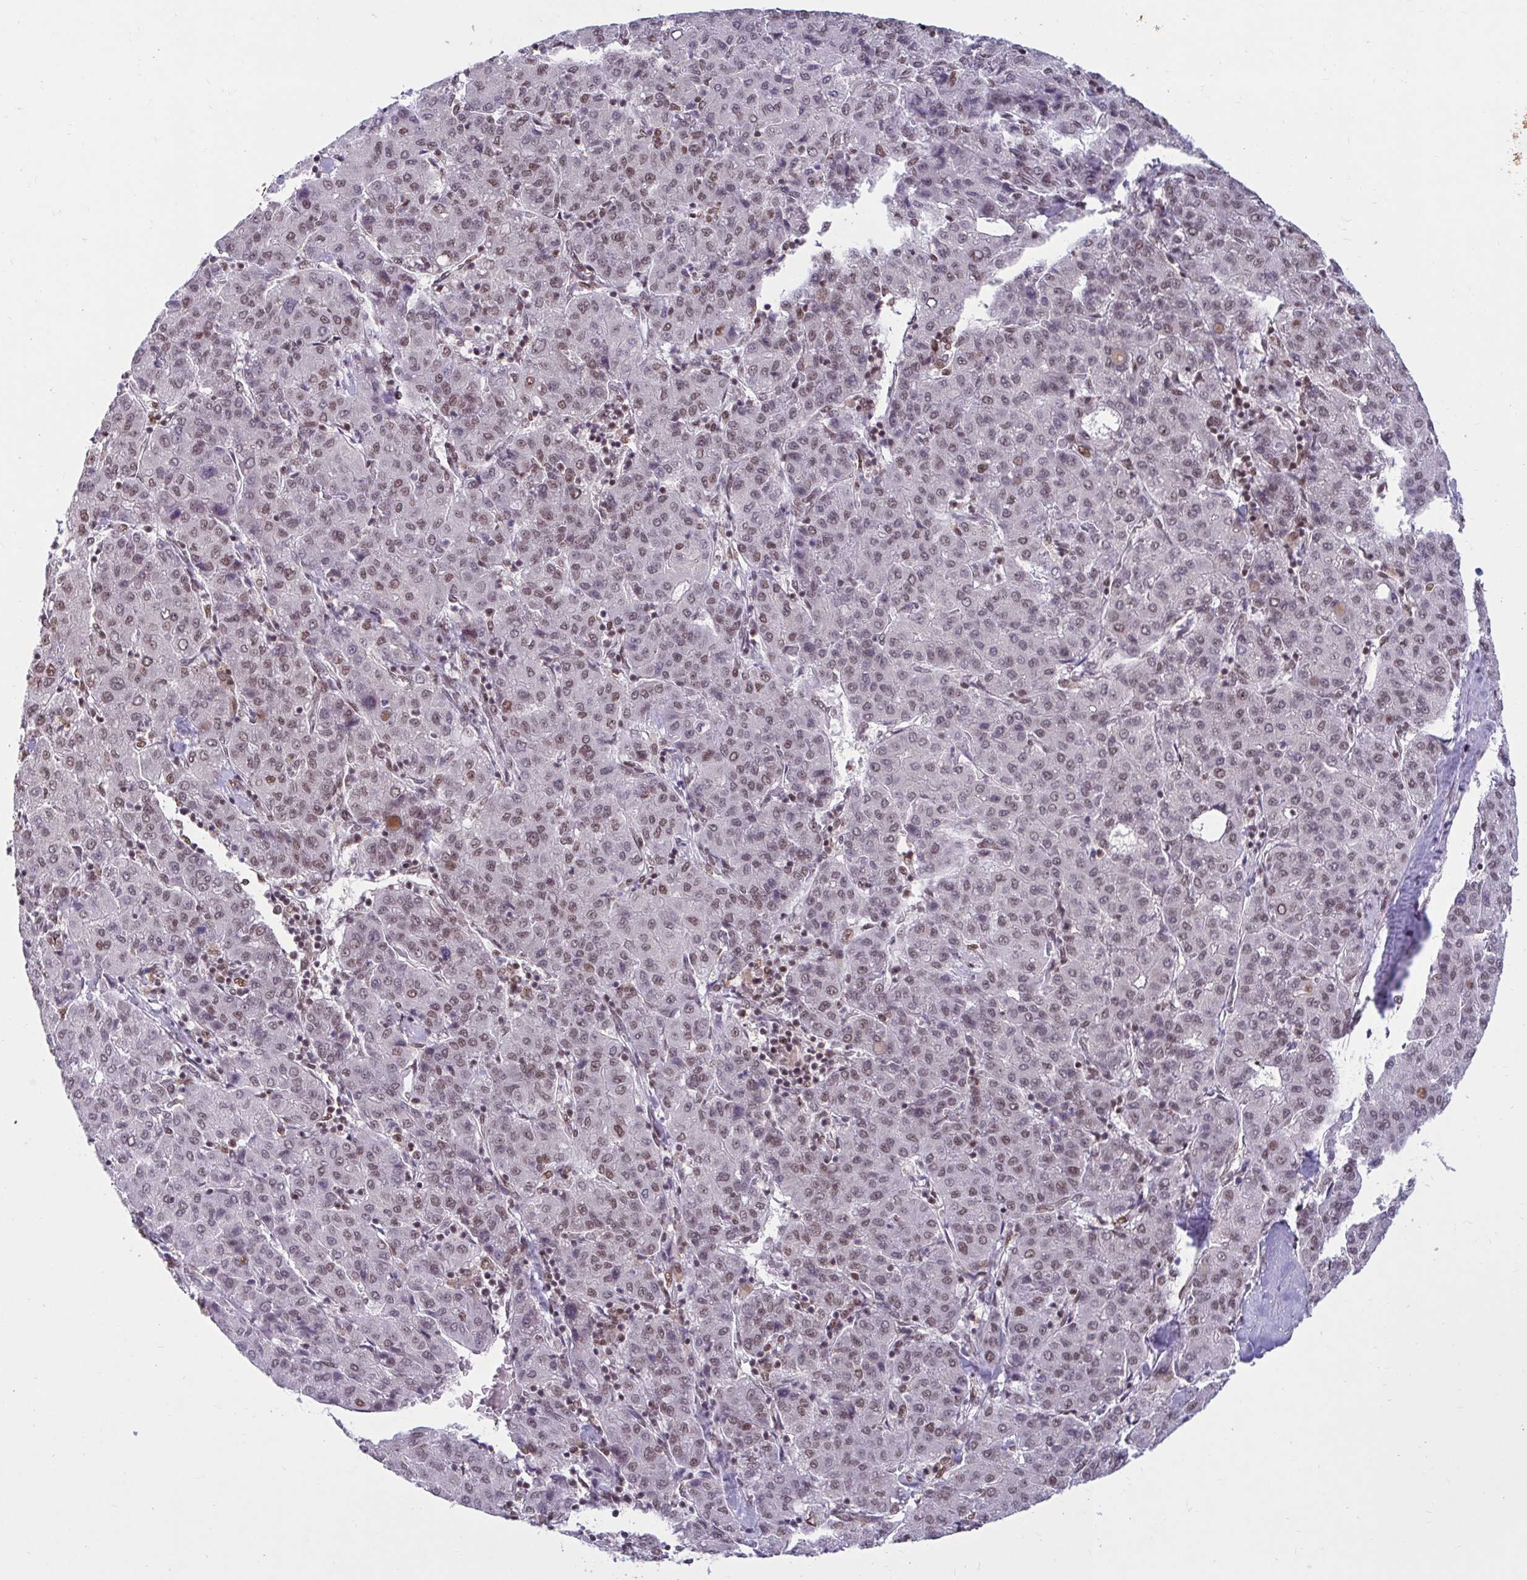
{"staining": {"intensity": "weak", "quantity": ">75%", "location": "nuclear"}, "tissue": "liver cancer", "cell_type": "Tumor cells", "image_type": "cancer", "snomed": [{"axis": "morphology", "description": "Carcinoma, Hepatocellular, NOS"}, {"axis": "topography", "description": "Liver"}], "caption": "About >75% of tumor cells in human liver cancer demonstrate weak nuclear protein positivity as visualized by brown immunohistochemical staining.", "gene": "PHF10", "patient": {"sex": "male", "age": 65}}